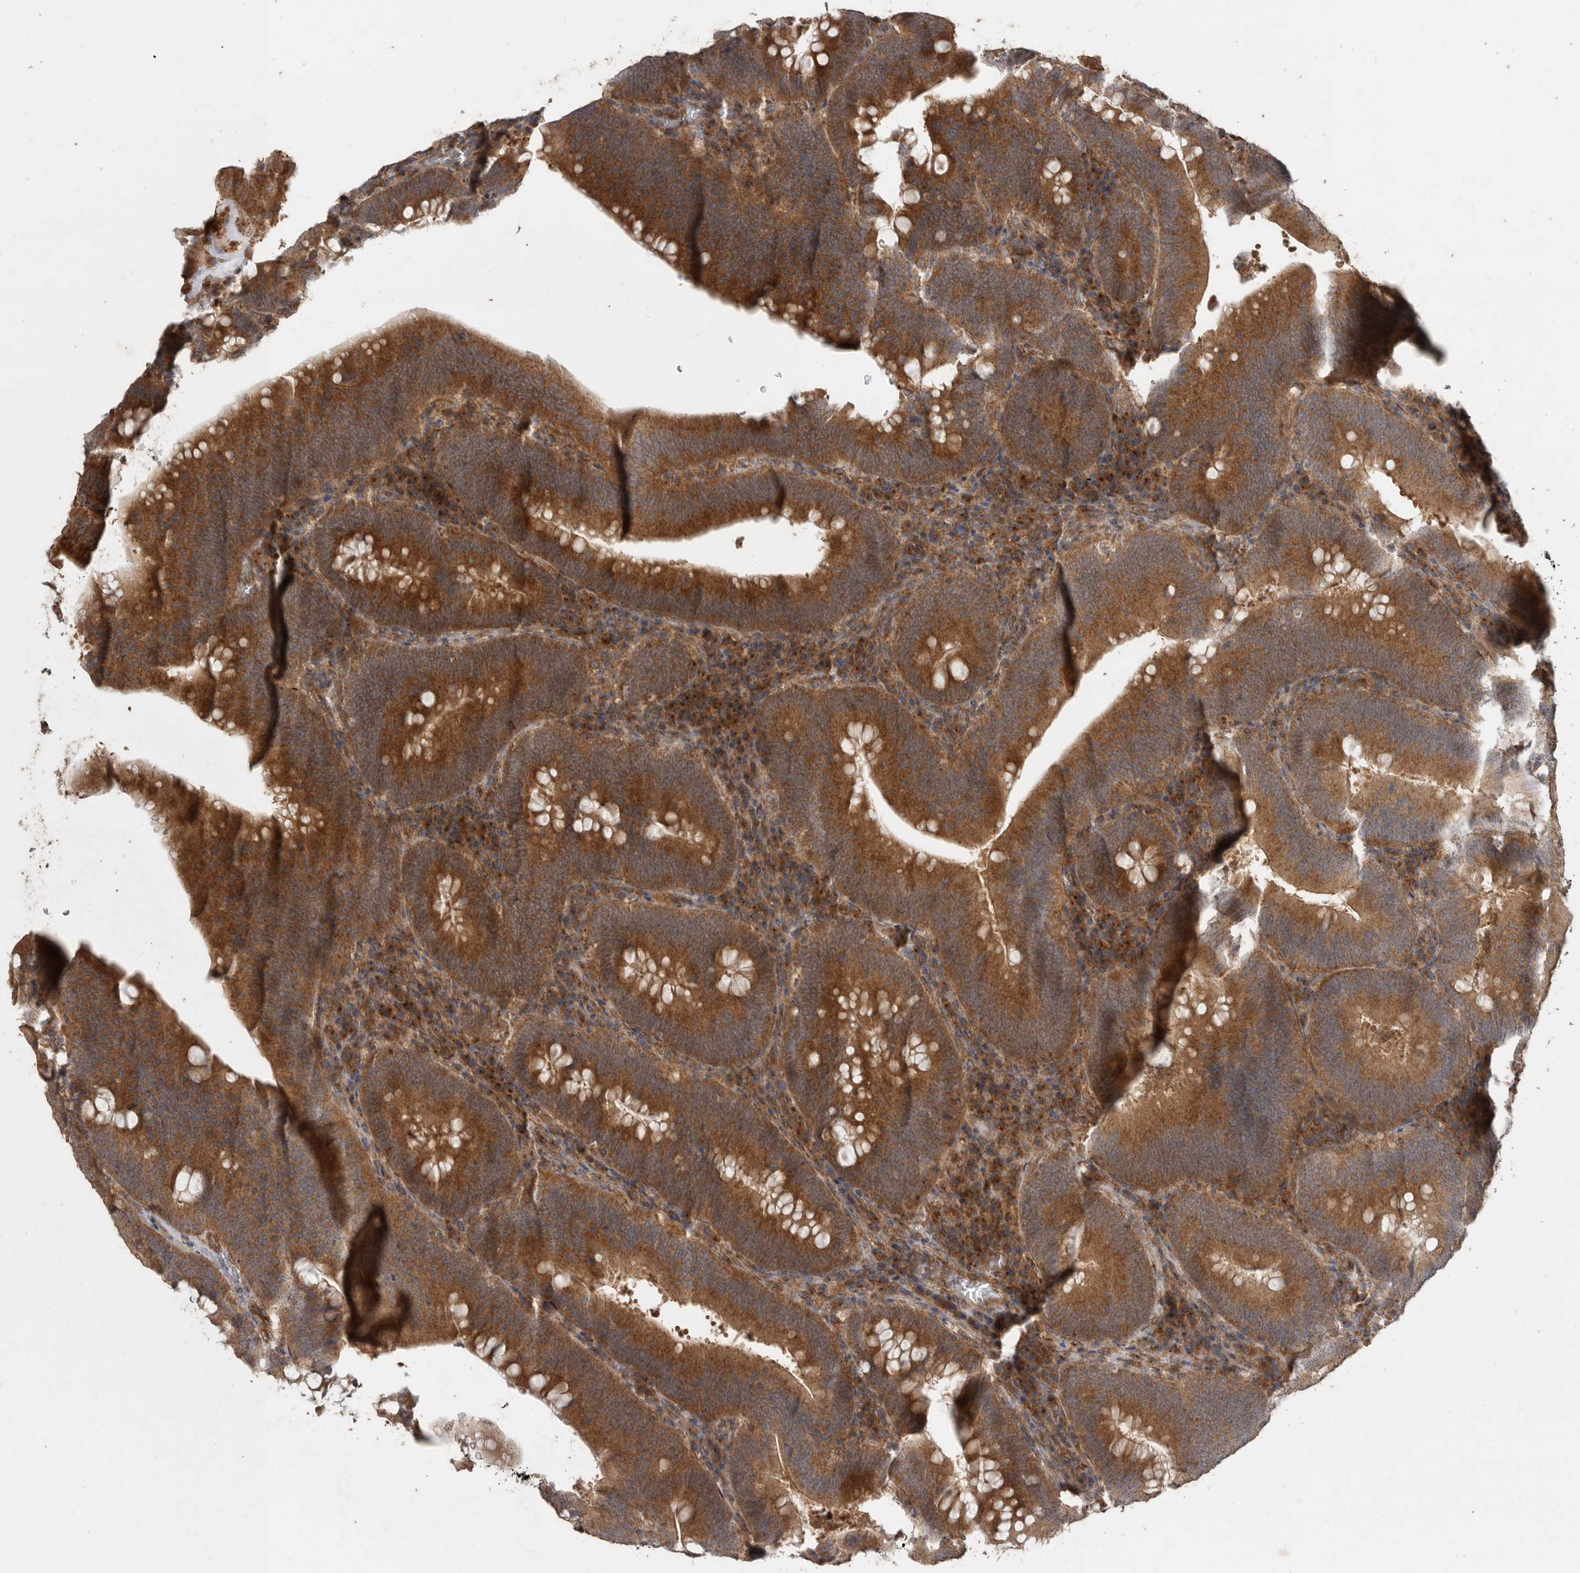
{"staining": {"intensity": "strong", "quantity": ">75%", "location": "cytoplasmic/membranous"}, "tissue": "colorectal cancer", "cell_type": "Tumor cells", "image_type": "cancer", "snomed": [{"axis": "morphology", "description": "Normal tissue, NOS"}, {"axis": "topography", "description": "Colon"}], "caption": "A histopathology image of colorectal cancer stained for a protein exhibits strong cytoplasmic/membranous brown staining in tumor cells.", "gene": "PODXL2", "patient": {"sex": "female", "age": 82}}